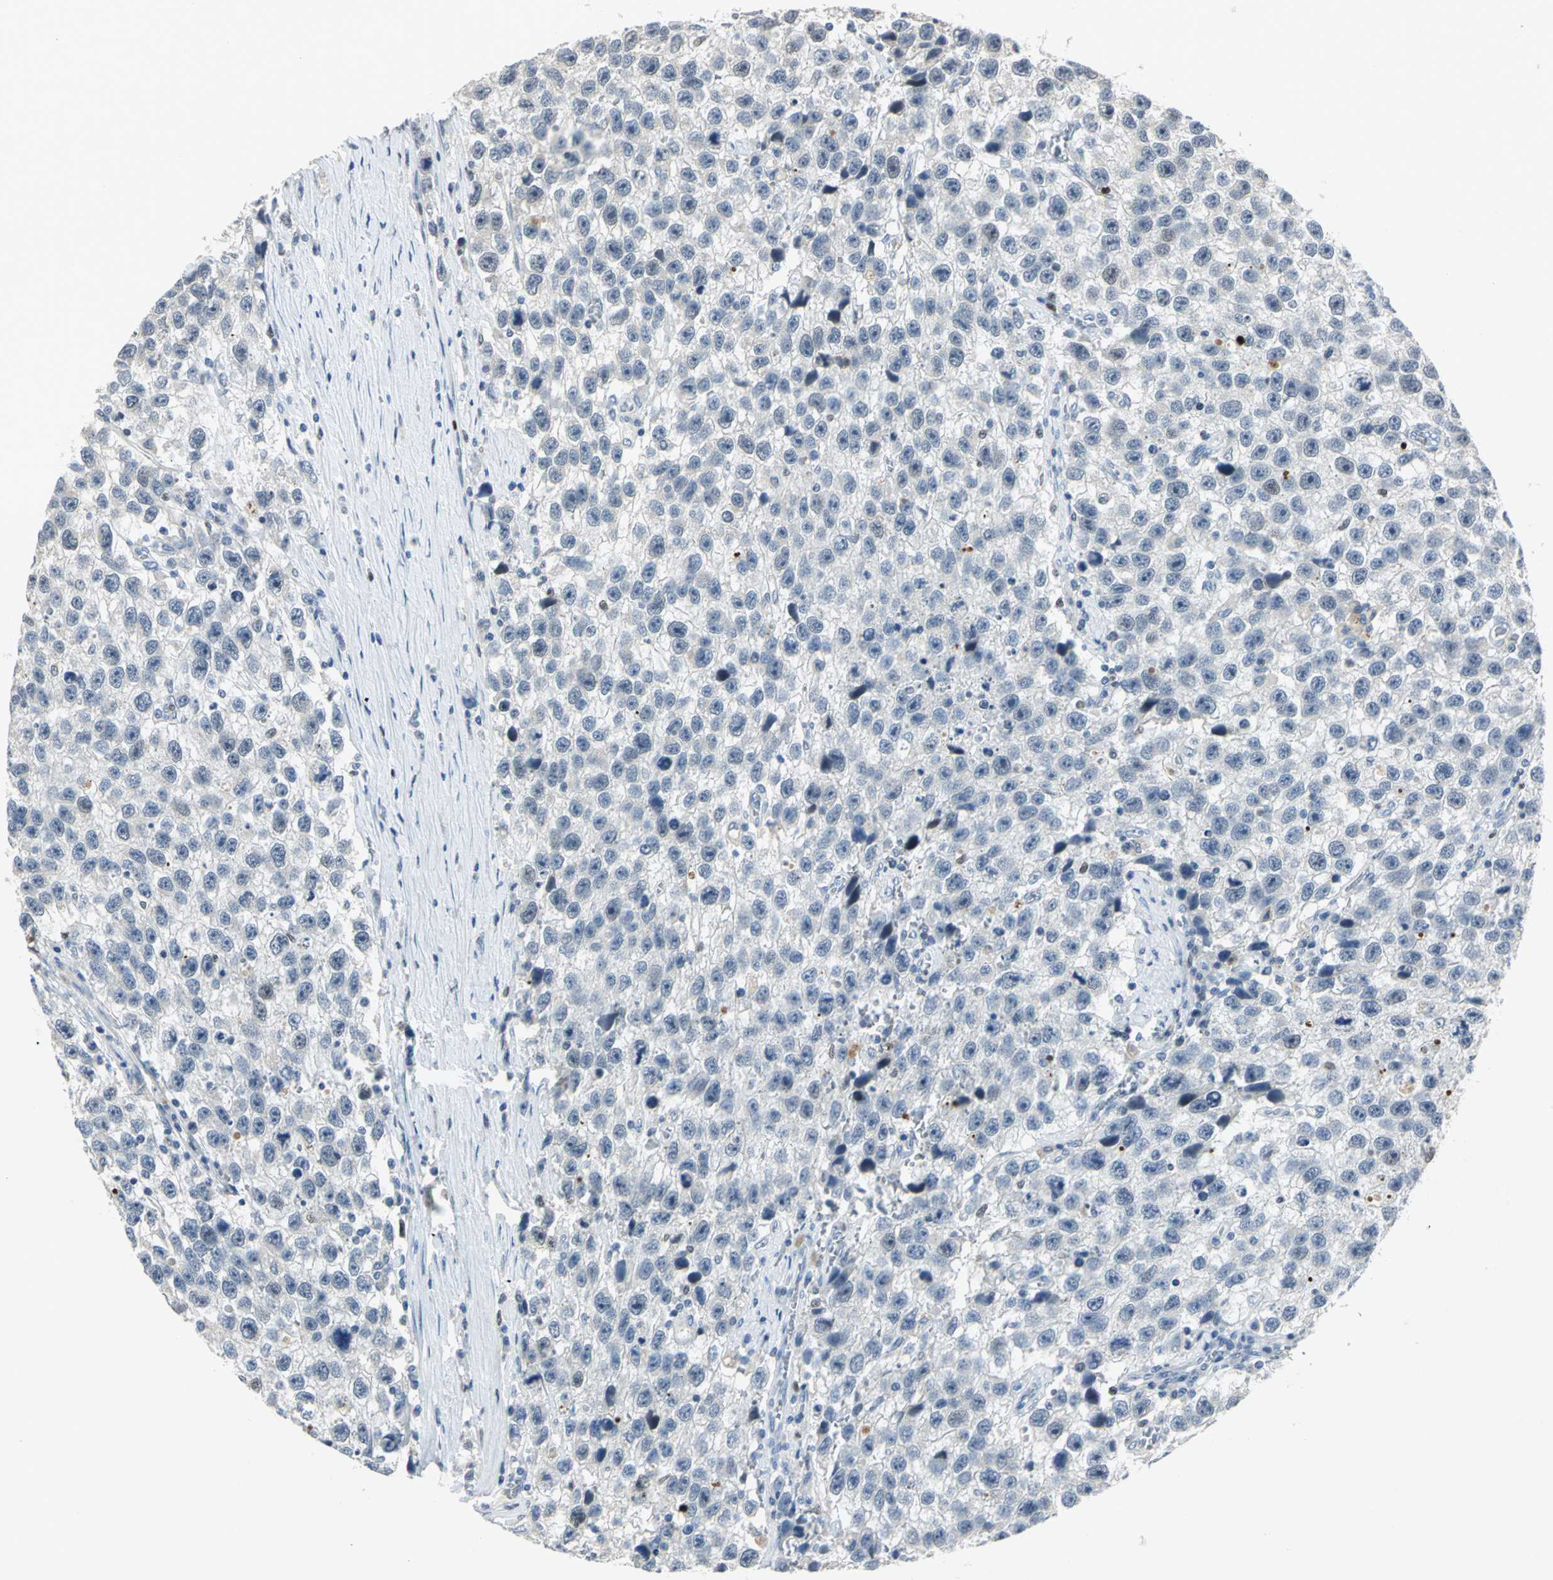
{"staining": {"intensity": "negative", "quantity": "none", "location": "none"}, "tissue": "testis cancer", "cell_type": "Tumor cells", "image_type": "cancer", "snomed": [{"axis": "morphology", "description": "Seminoma, NOS"}, {"axis": "topography", "description": "Testis"}], "caption": "DAB (3,3'-diaminobenzidine) immunohistochemical staining of testis cancer (seminoma) reveals no significant expression in tumor cells.", "gene": "BCL6", "patient": {"sex": "male", "age": 33}}